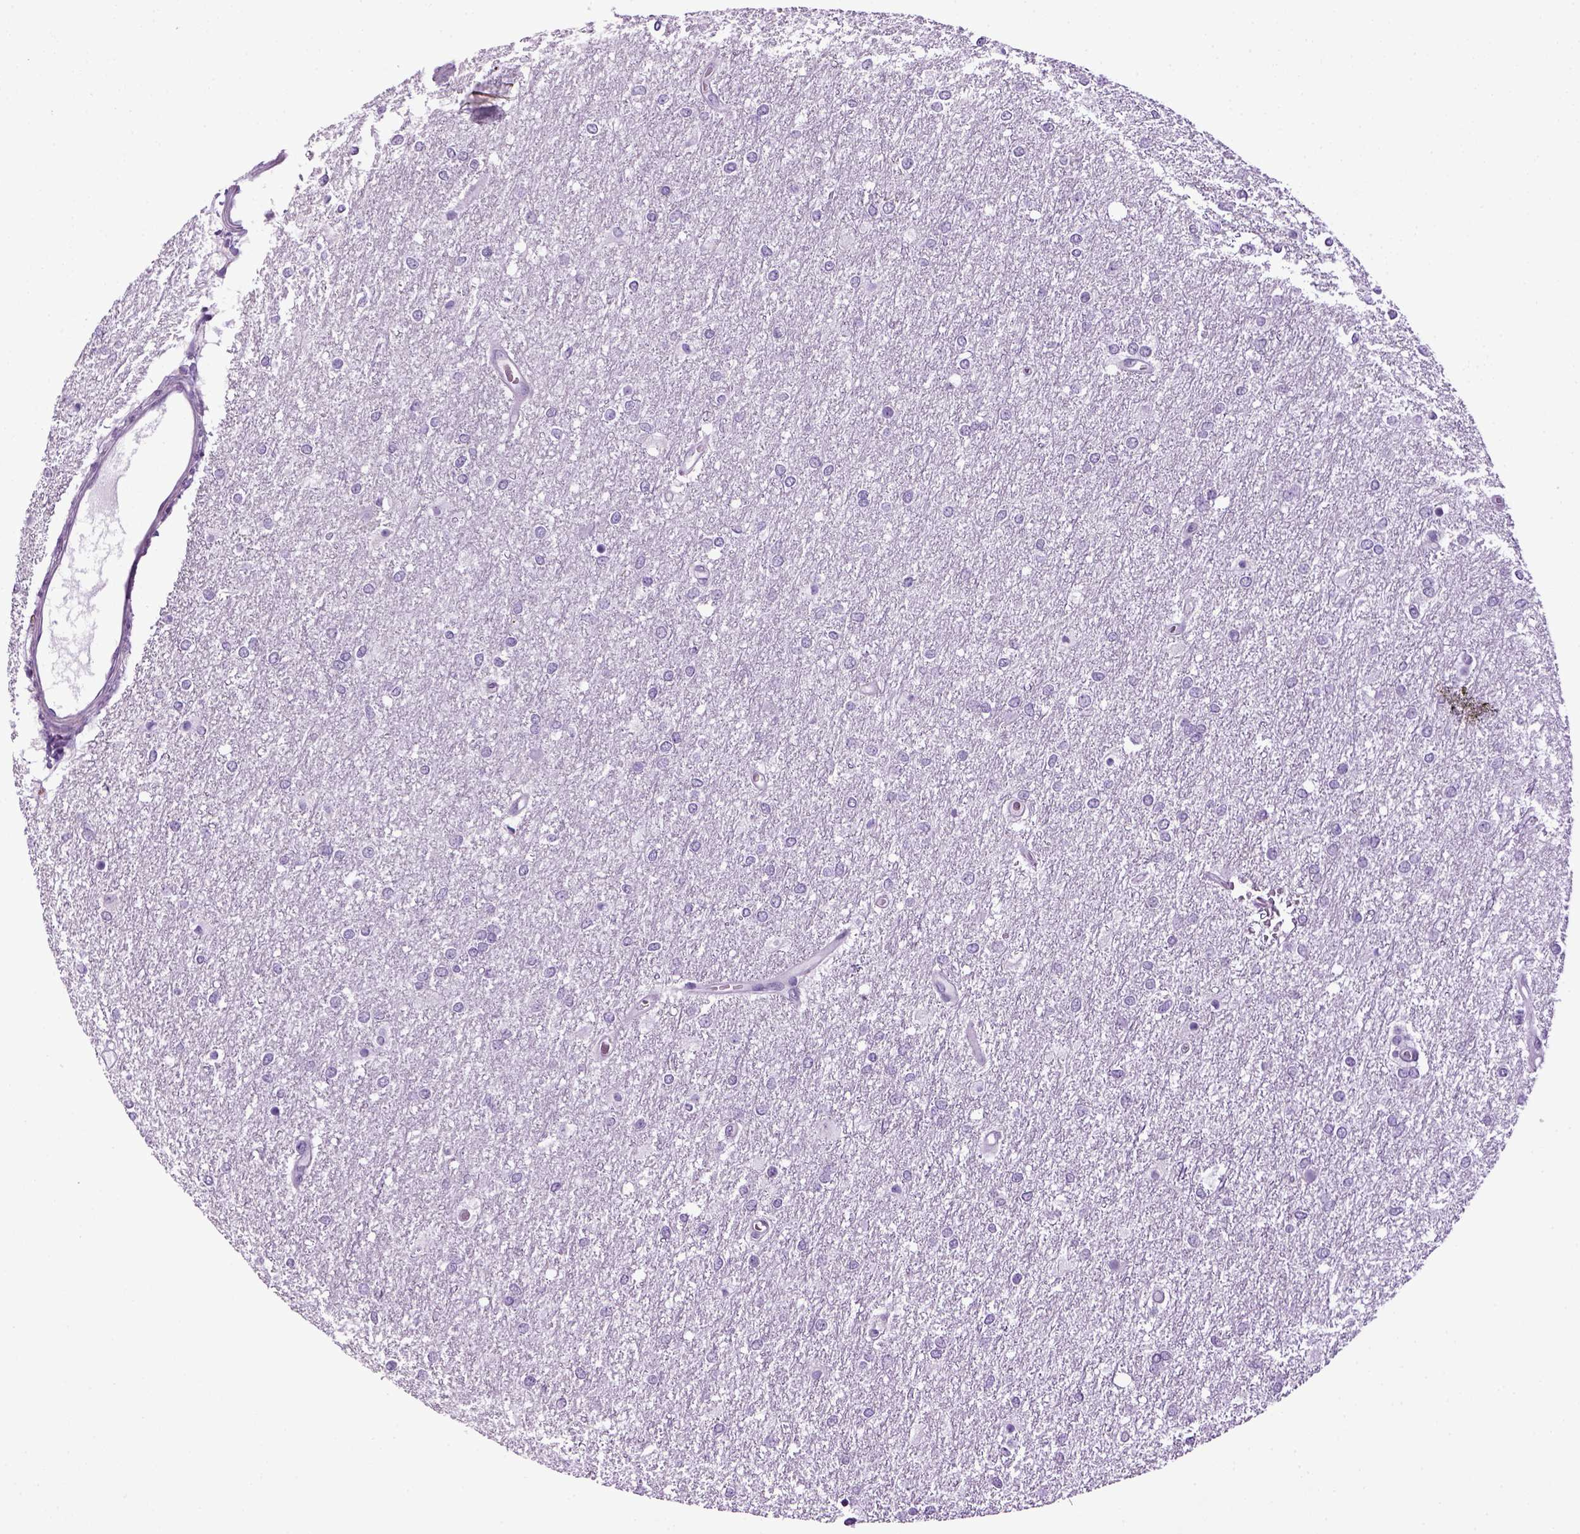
{"staining": {"intensity": "negative", "quantity": "none", "location": "none"}, "tissue": "glioma", "cell_type": "Tumor cells", "image_type": "cancer", "snomed": [{"axis": "morphology", "description": "Glioma, malignant, High grade"}, {"axis": "topography", "description": "Brain"}], "caption": "Immunohistochemistry of human glioma reveals no staining in tumor cells.", "gene": "HMCN2", "patient": {"sex": "female", "age": 61}}